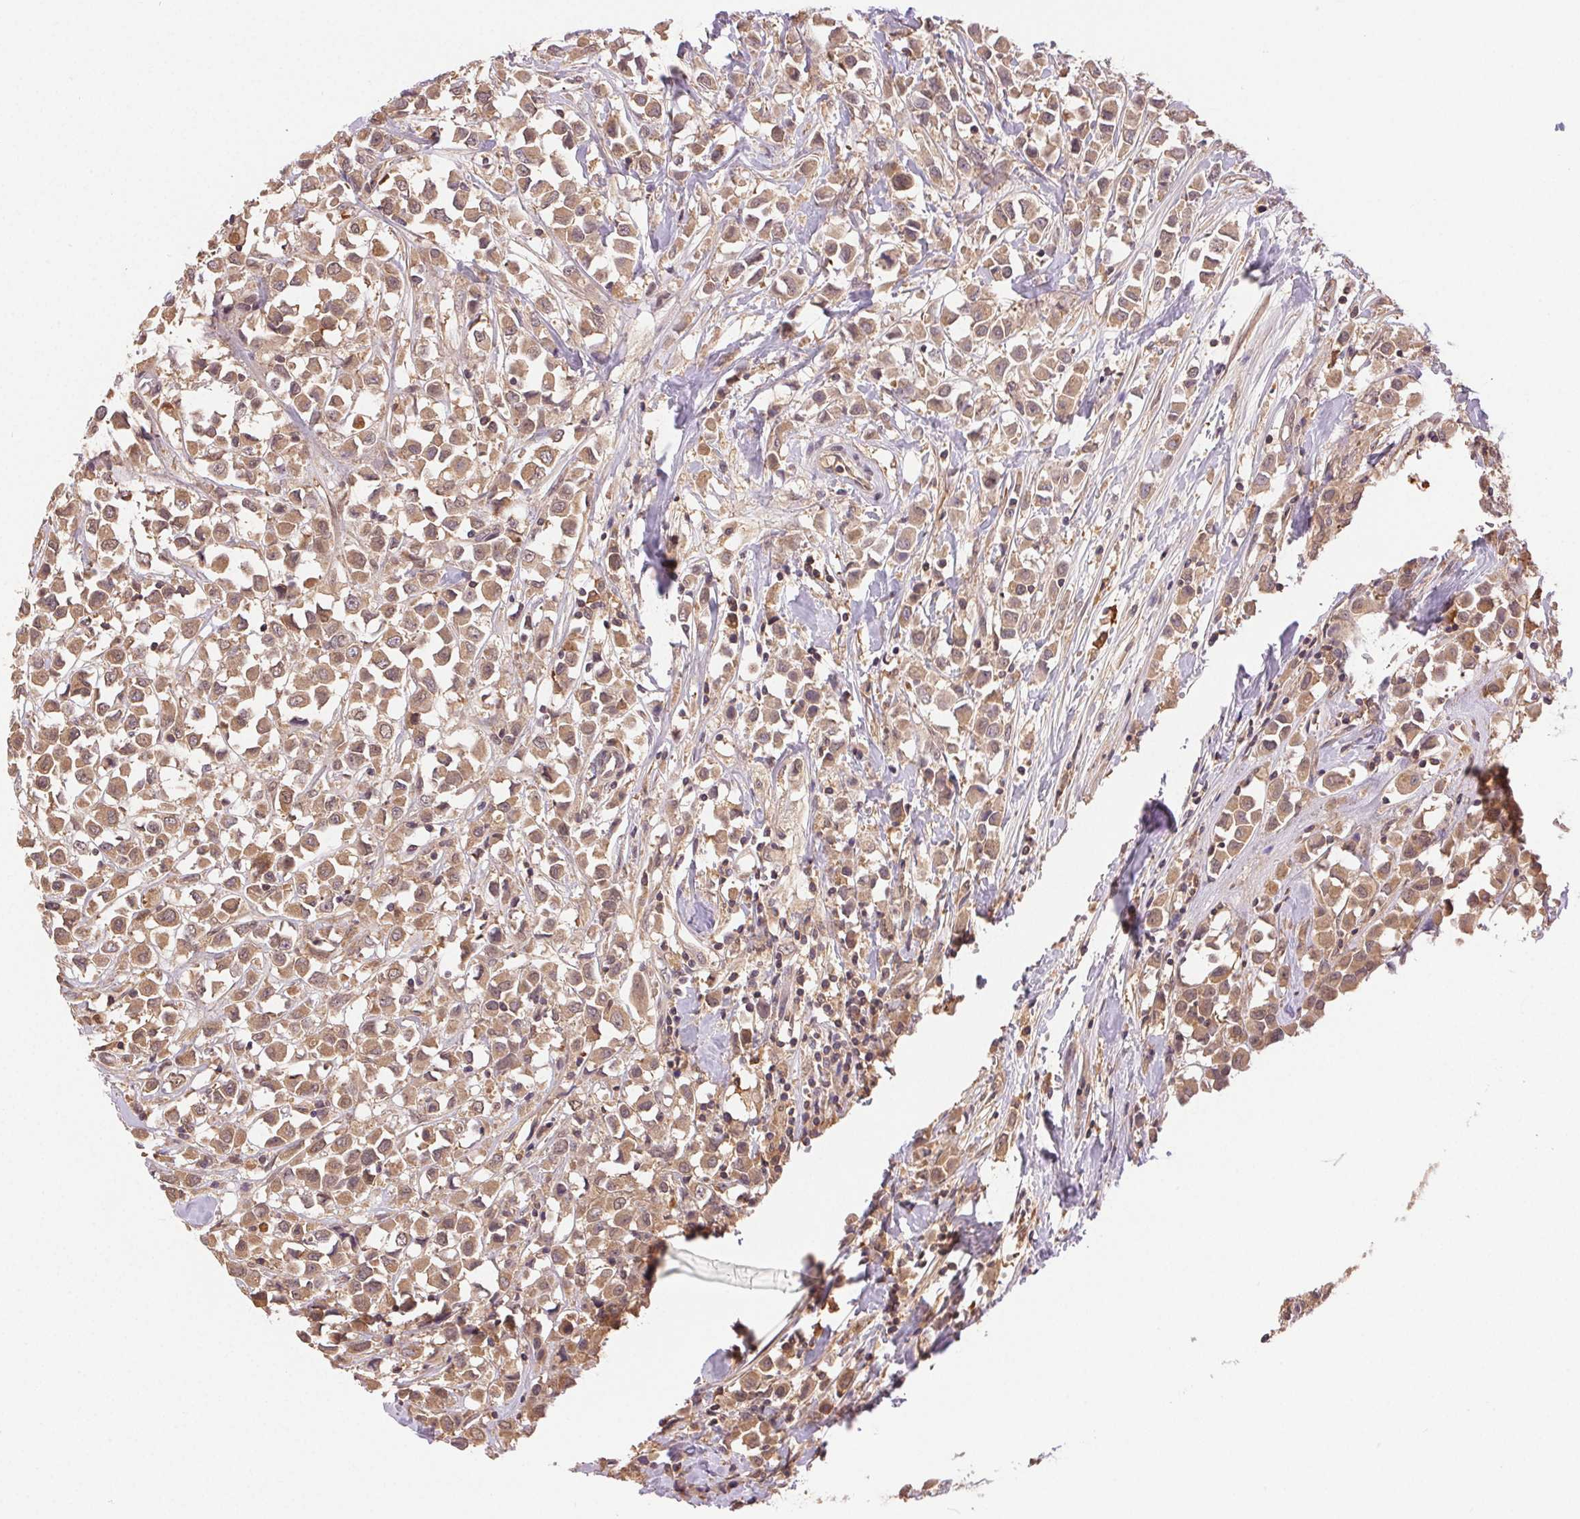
{"staining": {"intensity": "moderate", "quantity": ">75%", "location": "cytoplasmic/membranous"}, "tissue": "breast cancer", "cell_type": "Tumor cells", "image_type": "cancer", "snomed": [{"axis": "morphology", "description": "Duct carcinoma"}, {"axis": "topography", "description": "Breast"}], "caption": "Moderate cytoplasmic/membranous staining is seen in about >75% of tumor cells in breast cancer. (IHC, brightfield microscopy, high magnification).", "gene": "GDI2", "patient": {"sex": "female", "age": 61}}